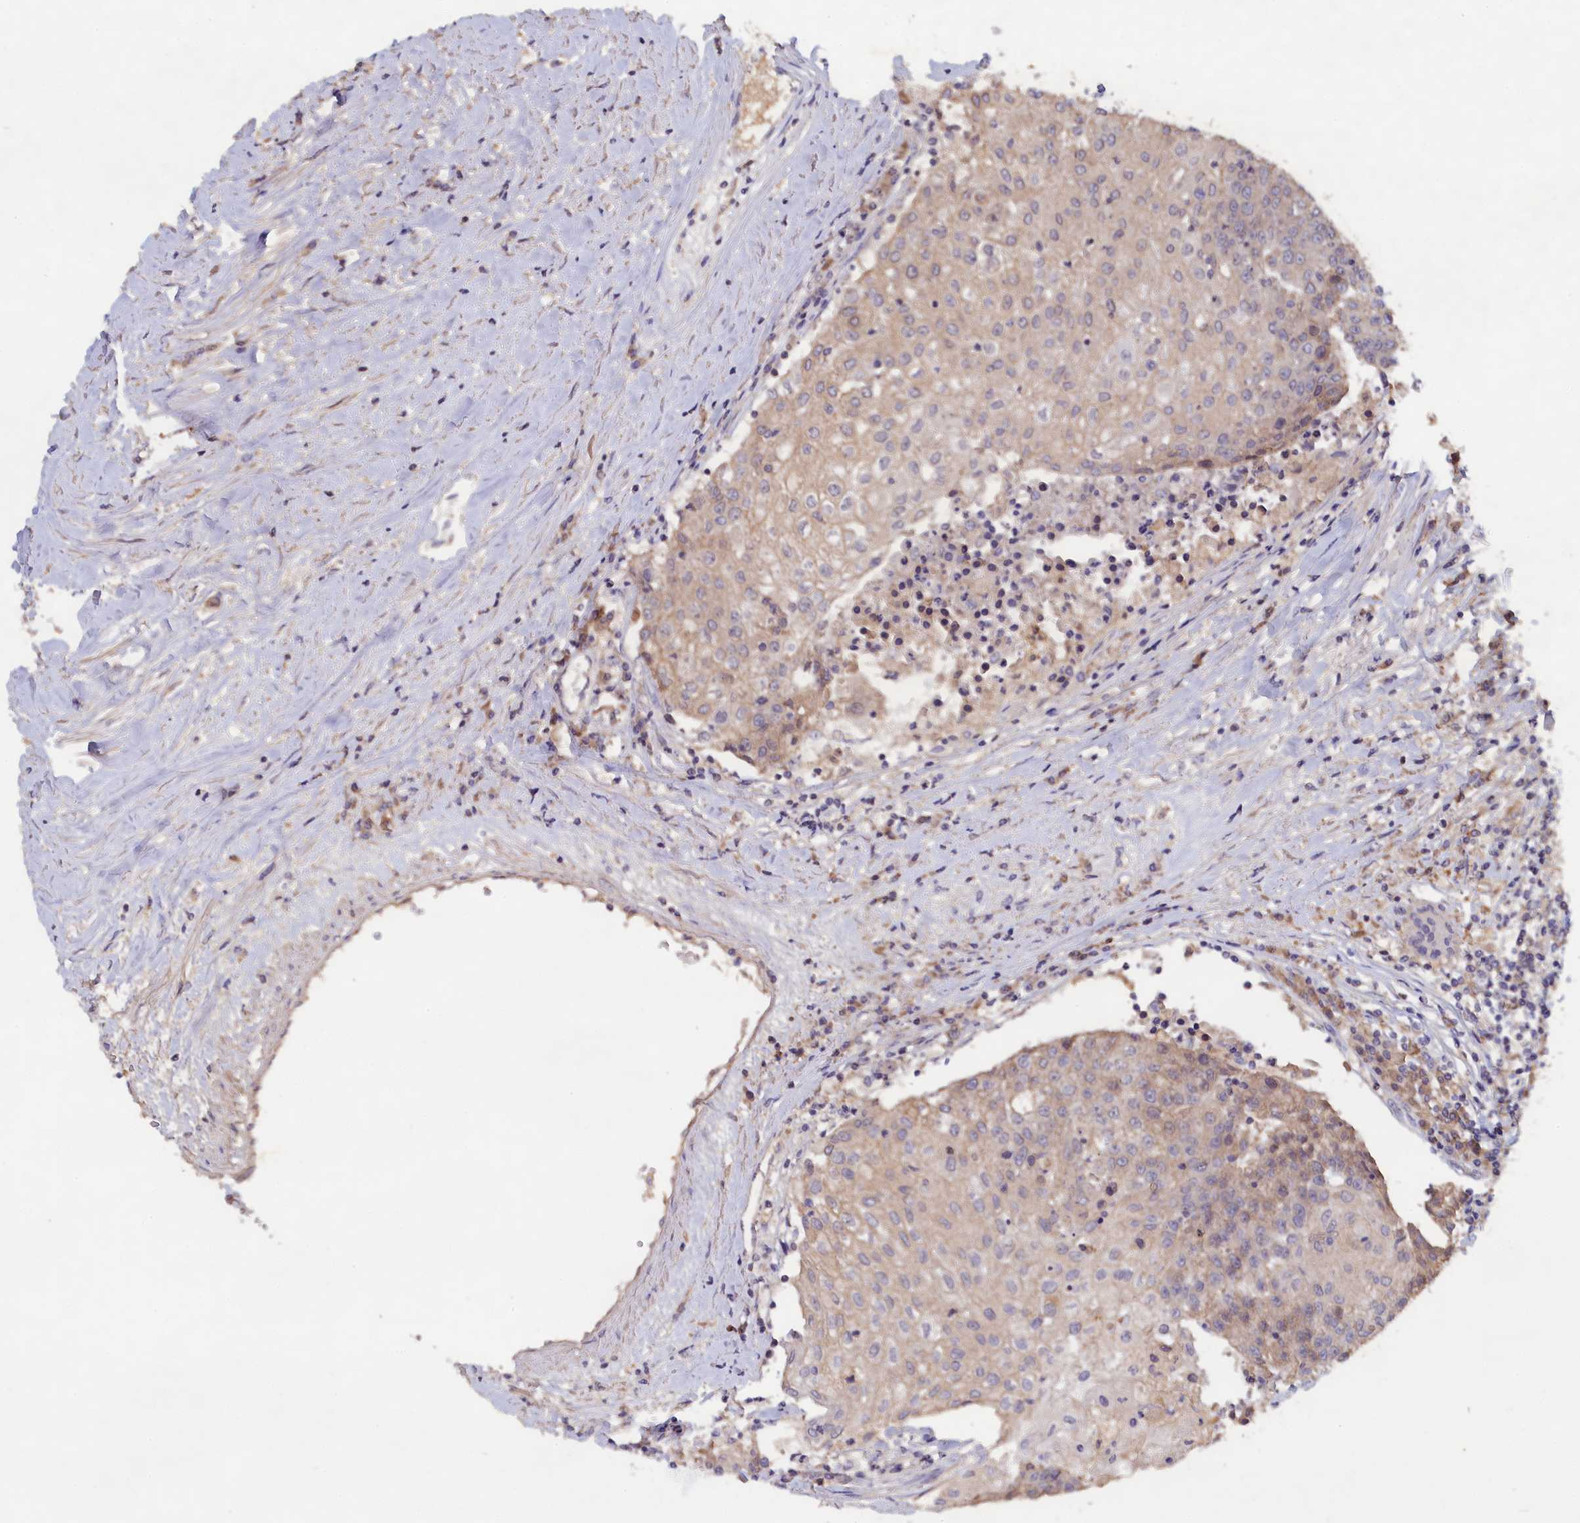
{"staining": {"intensity": "weak", "quantity": "<25%", "location": "cytoplasmic/membranous"}, "tissue": "urothelial cancer", "cell_type": "Tumor cells", "image_type": "cancer", "snomed": [{"axis": "morphology", "description": "Urothelial carcinoma, High grade"}, {"axis": "topography", "description": "Urinary bladder"}], "caption": "IHC histopathology image of neoplastic tissue: urothelial carcinoma (high-grade) stained with DAB exhibits no significant protein expression in tumor cells.", "gene": "CELF5", "patient": {"sex": "female", "age": 85}}